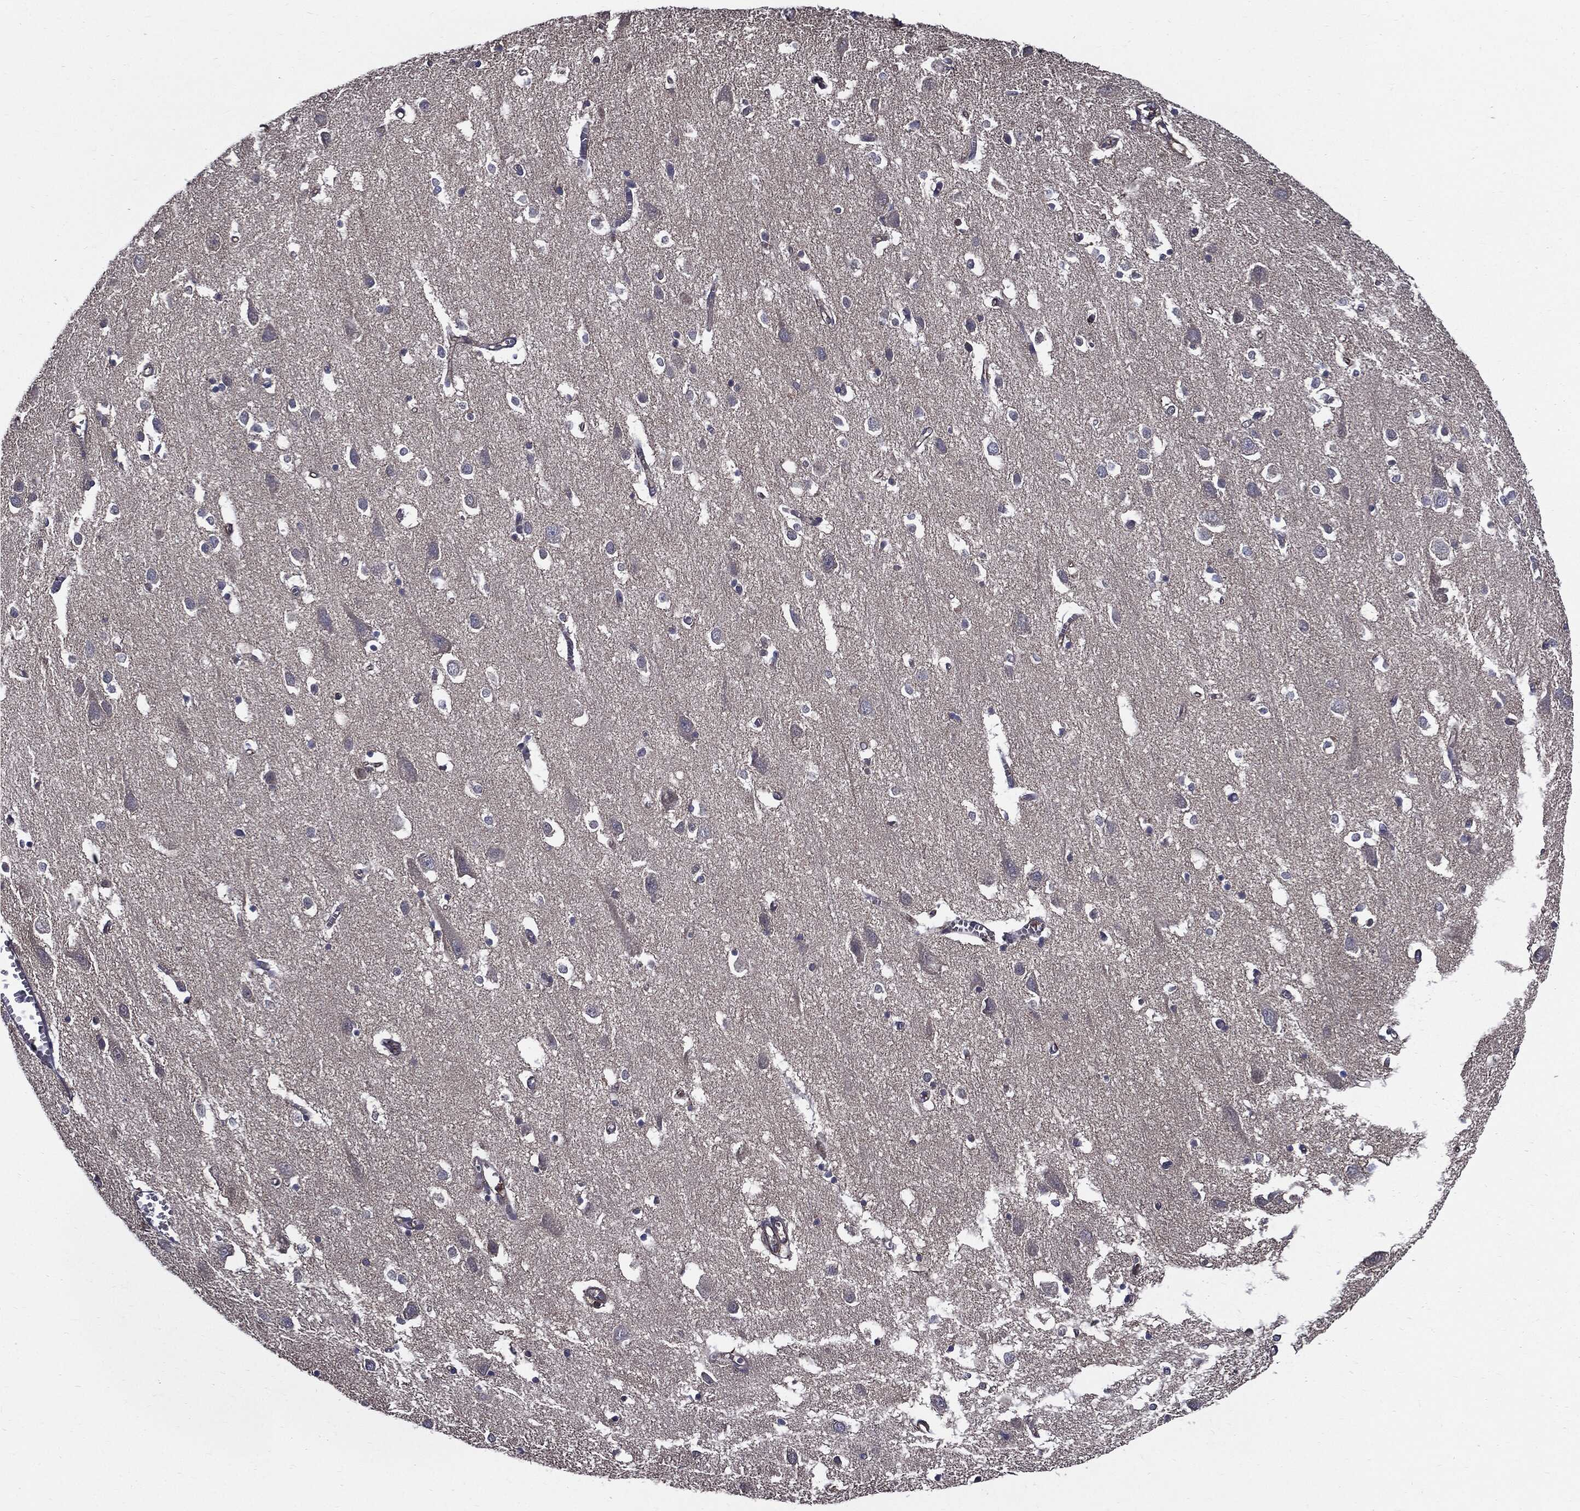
{"staining": {"intensity": "negative", "quantity": "none", "location": "none"}, "tissue": "cerebral cortex", "cell_type": "Endothelial cells", "image_type": "normal", "snomed": [{"axis": "morphology", "description": "Normal tissue, NOS"}, {"axis": "topography", "description": "Cerebral cortex"}], "caption": "Immunohistochemistry (IHC) image of normal cerebral cortex: human cerebral cortex stained with DAB shows no significant protein staining in endothelial cells.", "gene": "PDCD6IP", "patient": {"sex": "male", "age": 70}}